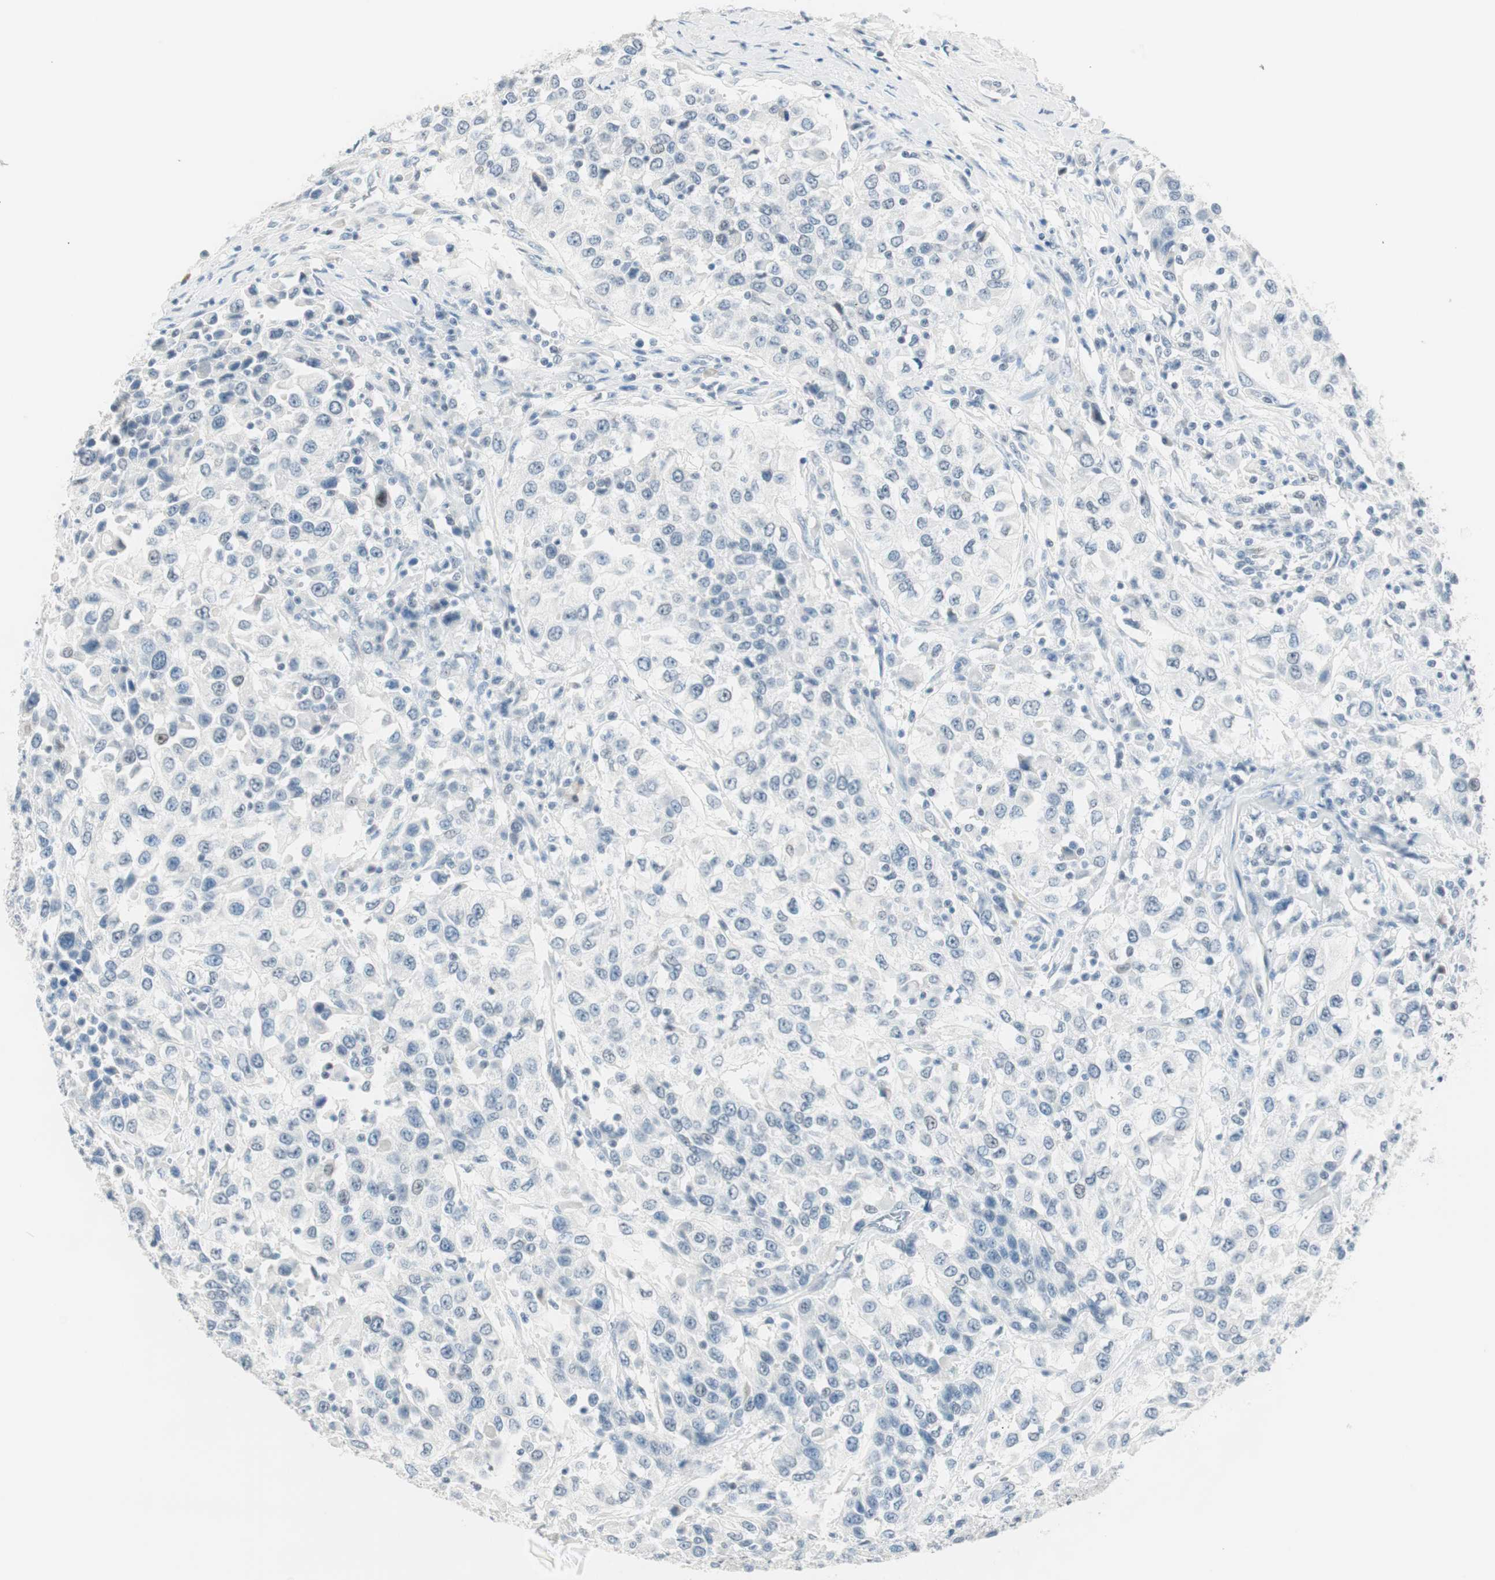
{"staining": {"intensity": "negative", "quantity": "none", "location": "none"}, "tissue": "urothelial cancer", "cell_type": "Tumor cells", "image_type": "cancer", "snomed": [{"axis": "morphology", "description": "Urothelial carcinoma, High grade"}, {"axis": "topography", "description": "Urinary bladder"}], "caption": "A histopathology image of urothelial carcinoma (high-grade) stained for a protein demonstrates no brown staining in tumor cells. (Brightfield microscopy of DAB (3,3'-diaminobenzidine) IHC at high magnification).", "gene": "HOXB13", "patient": {"sex": "female", "age": 80}}